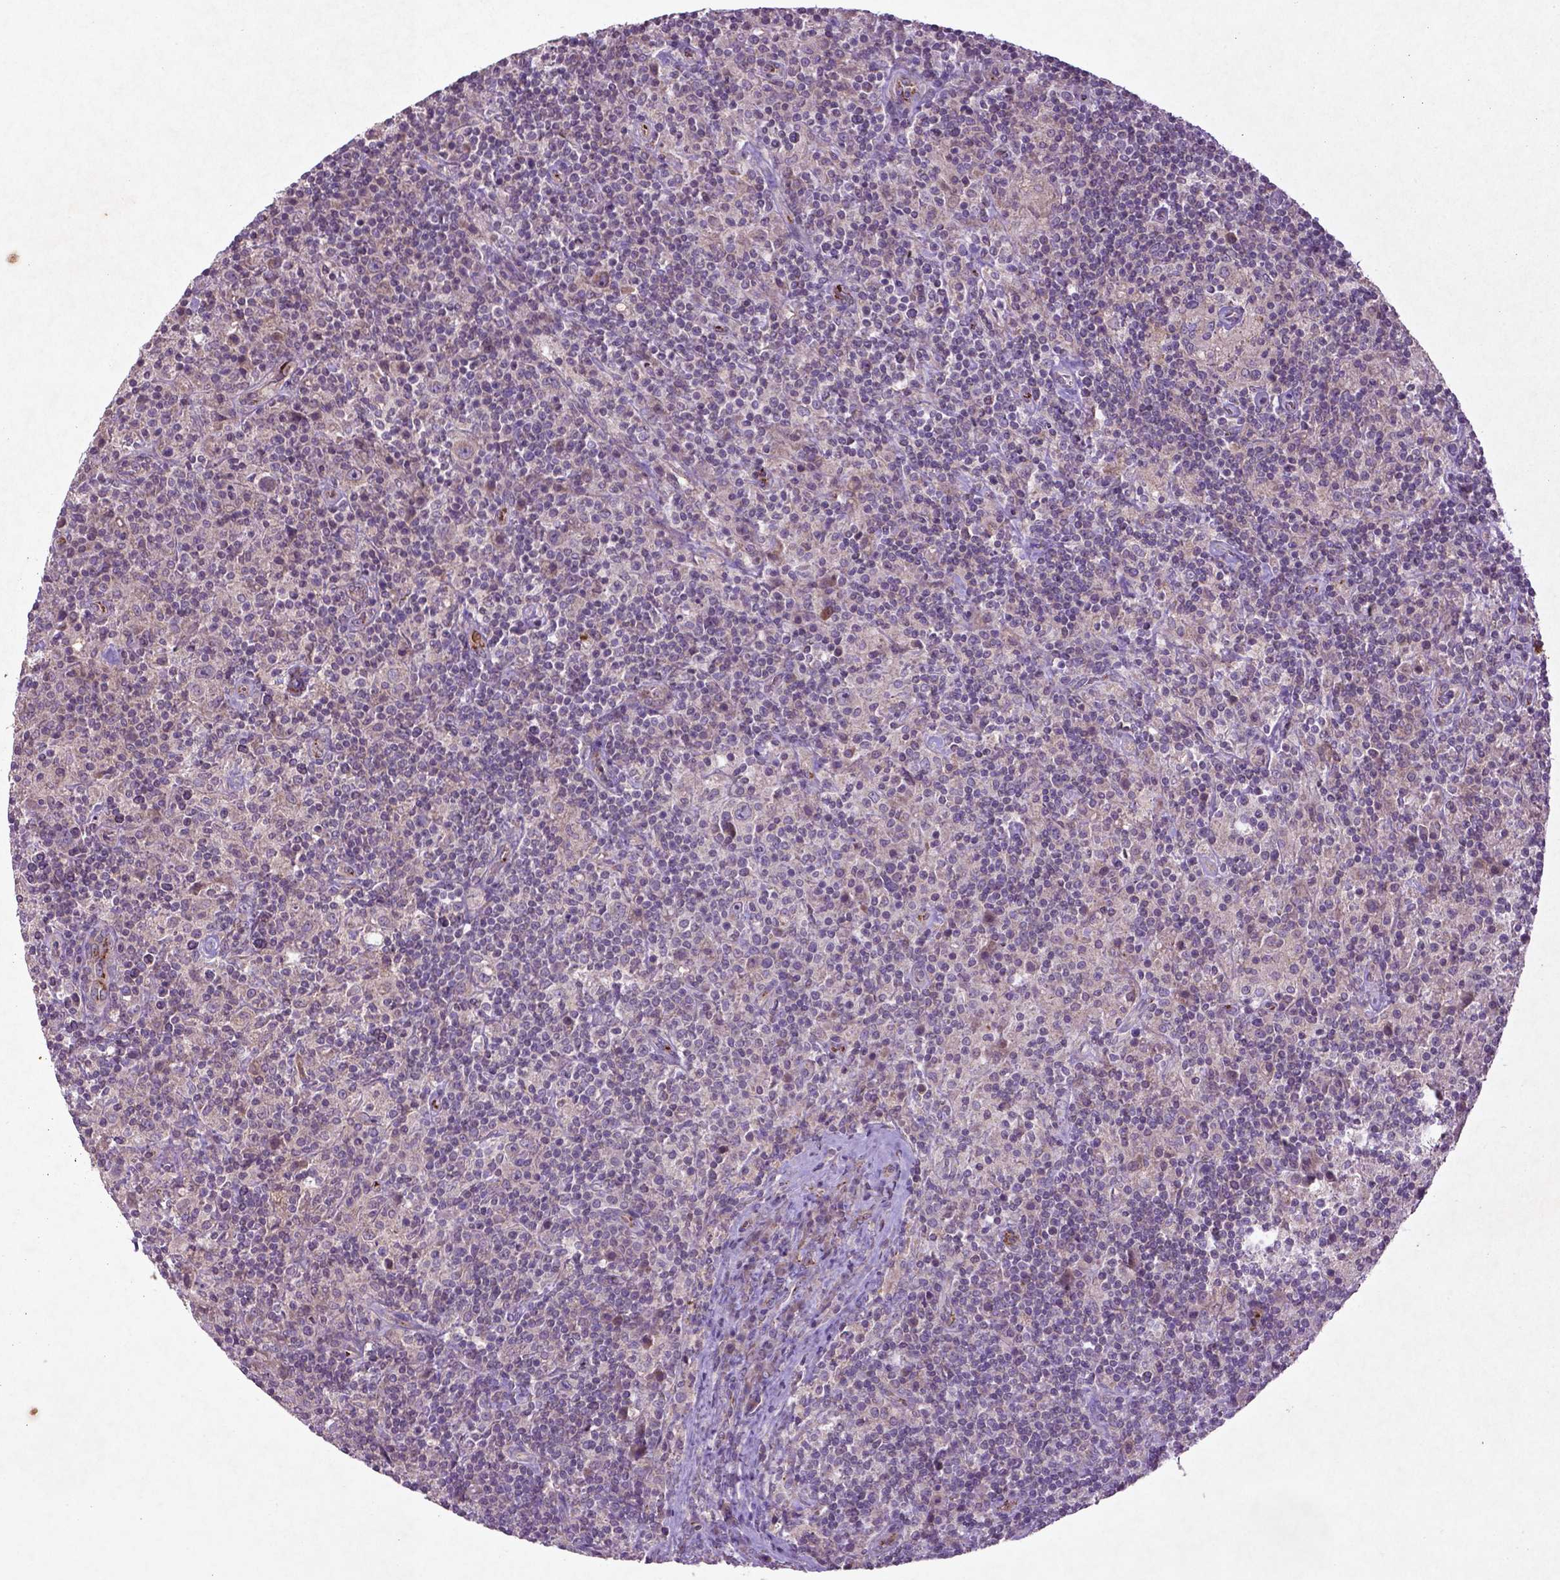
{"staining": {"intensity": "negative", "quantity": "none", "location": "none"}, "tissue": "lymphoma", "cell_type": "Tumor cells", "image_type": "cancer", "snomed": [{"axis": "morphology", "description": "Hodgkin's disease, NOS"}, {"axis": "topography", "description": "Lymph node"}], "caption": "The histopathology image exhibits no significant positivity in tumor cells of lymphoma.", "gene": "MTOR", "patient": {"sex": "male", "age": 70}}